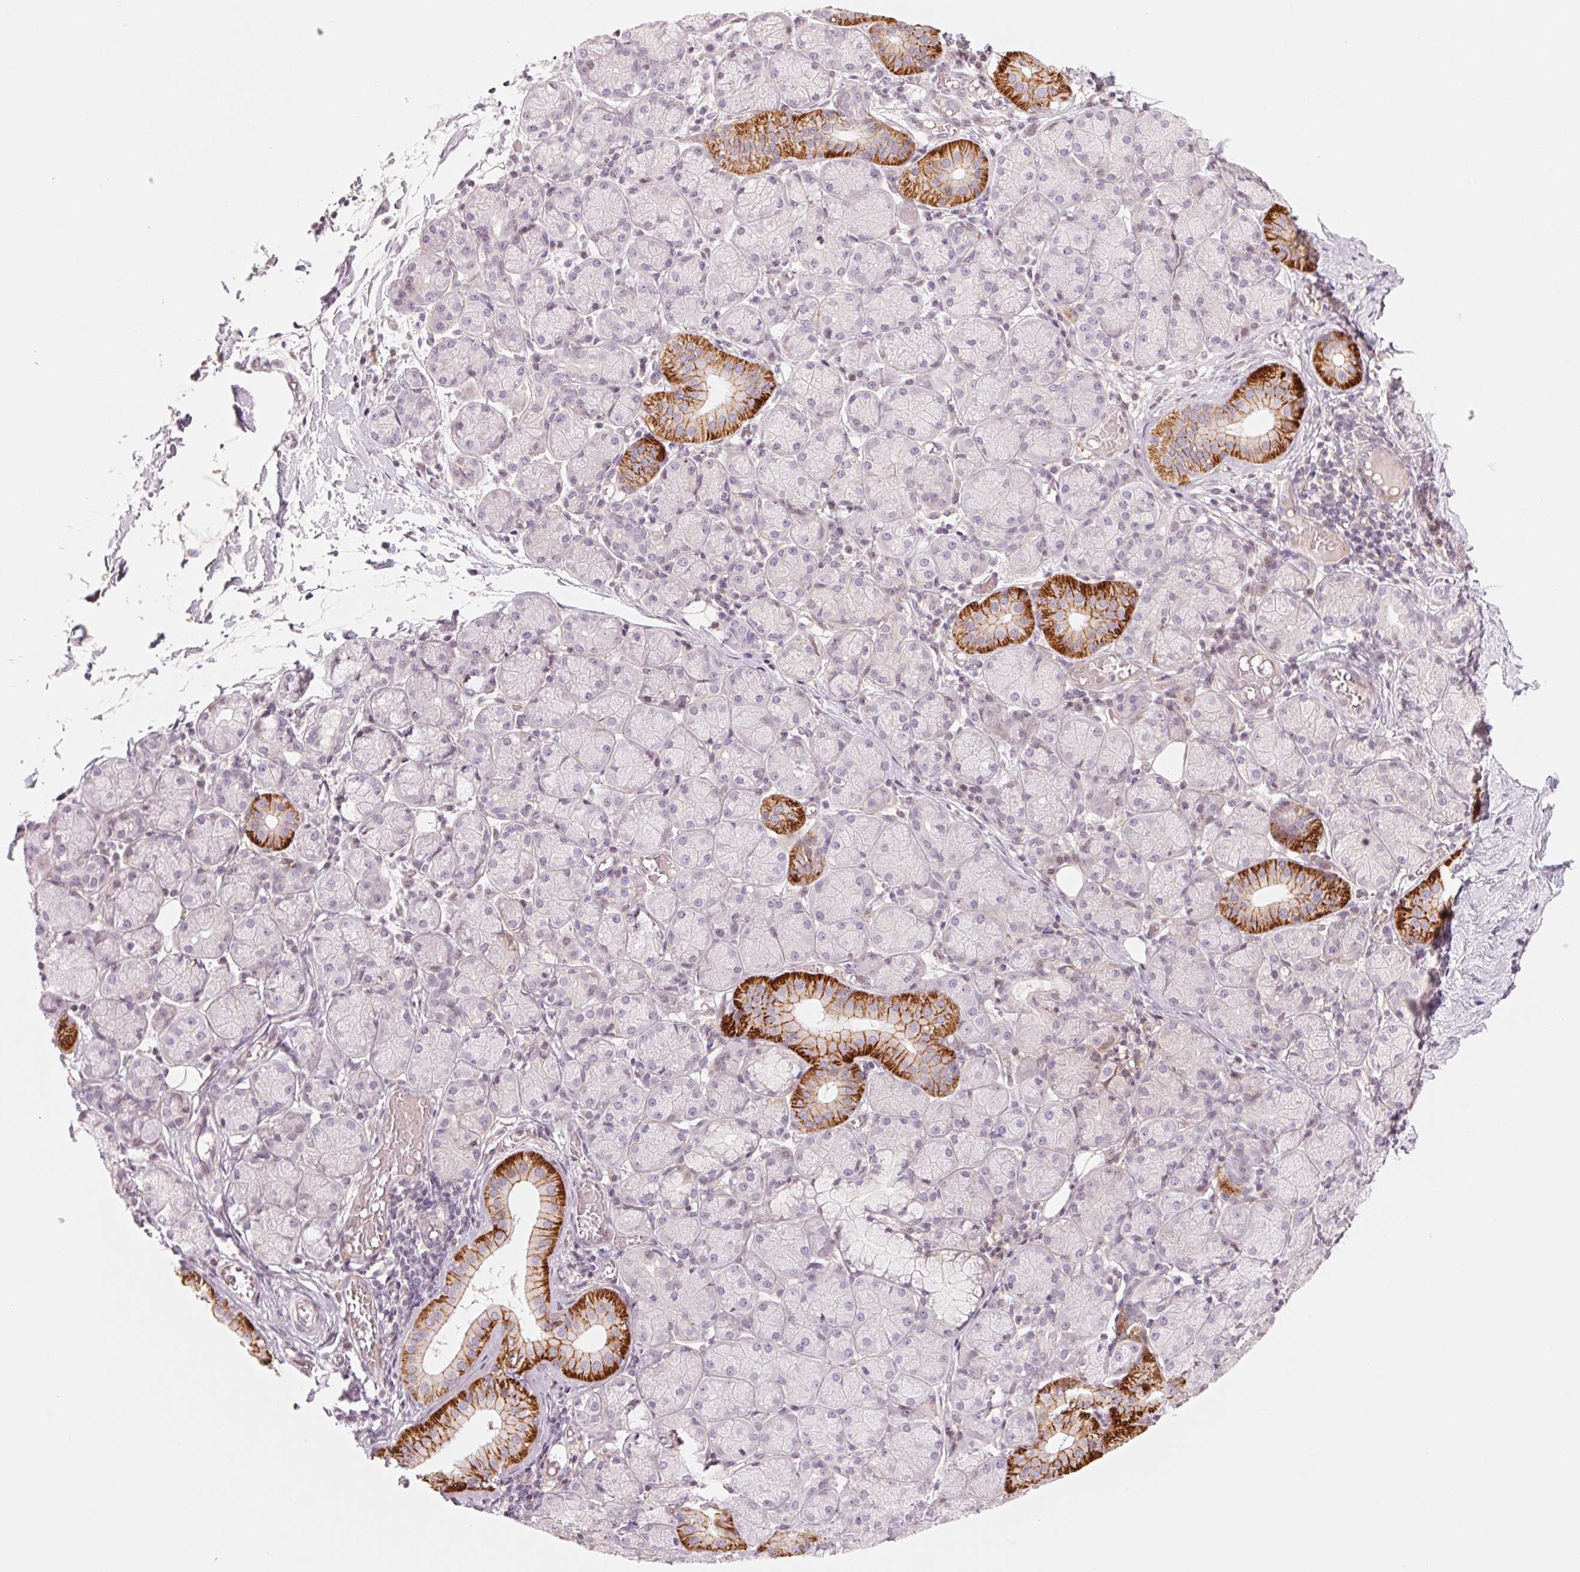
{"staining": {"intensity": "strong", "quantity": "<25%", "location": "cytoplasmic/membranous"}, "tissue": "salivary gland", "cell_type": "Glandular cells", "image_type": "normal", "snomed": [{"axis": "morphology", "description": "Normal tissue, NOS"}, {"axis": "topography", "description": "Salivary gland"}, {"axis": "topography", "description": "Peripheral nerve tissue"}], "caption": "Immunohistochemistry (IHC) (DAB) staining of unremarkable salivary gland shows strong cytoplasmic/membranous protein staining in approximately <25% of glandular cells.", "gene": "SLC17A4", "patient": {"sex": "female", "age": 24}}